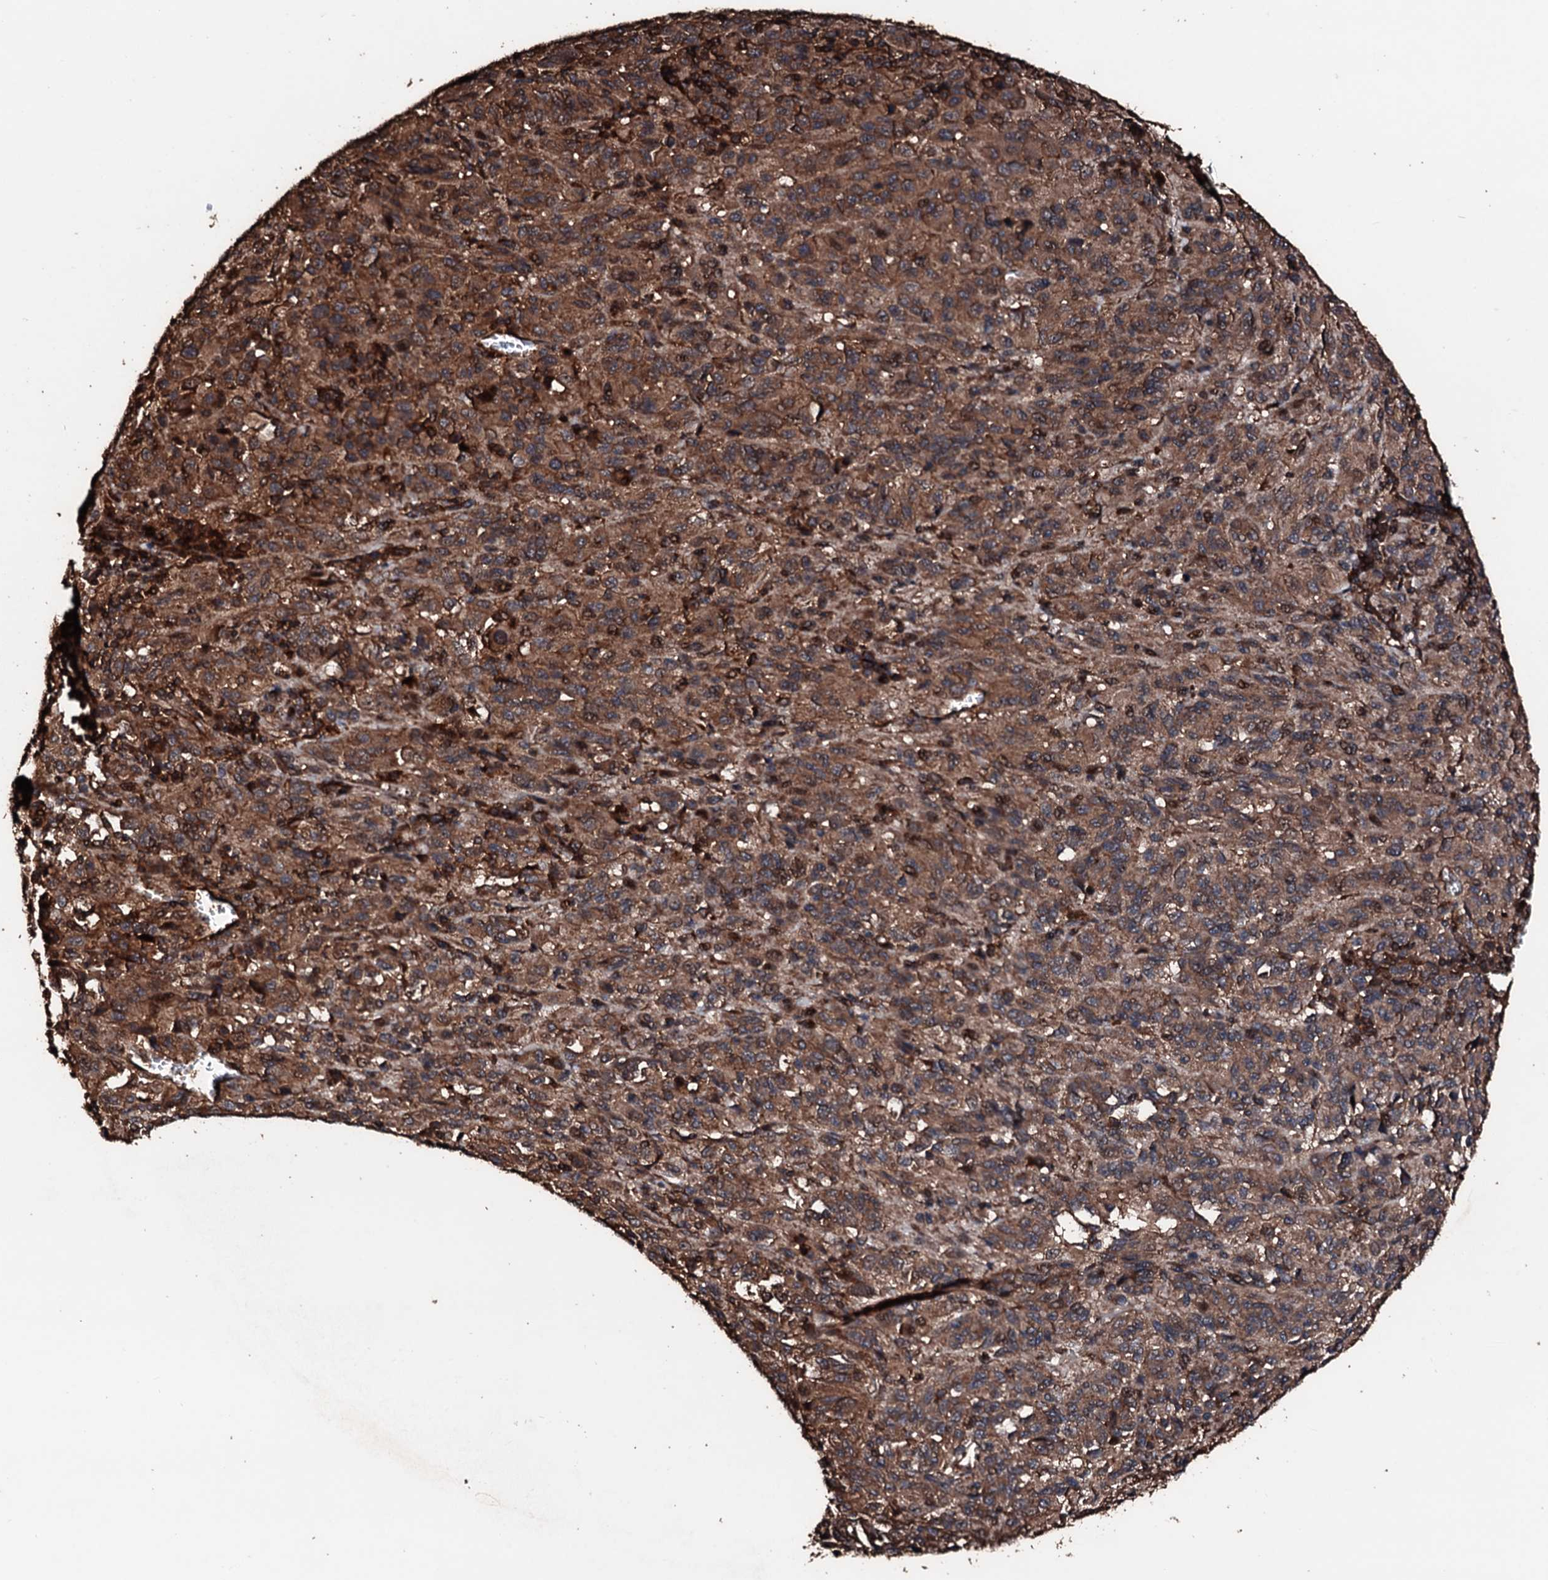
{"staining": {"intensity": "moderate", "quantity": ">75%", "location": "cytoplasmic/membranous"}, "tissue": "melanoma", "cell_type": "Tumor cells", "image_type": "cancer", "snomed": [{"axis": "morphology", "description": "Malignant melanoma, Metastatic site"}, {"axis": "topography", "description": "Lung"}], "caption": "A brown stain labels moderate cytoplasmic/membranous positivity of a protein in human malignant melanoma (metastatic site) tumor cells.", "gene": "KIF18A", "patient": {"sex": "male", "age": 64}}